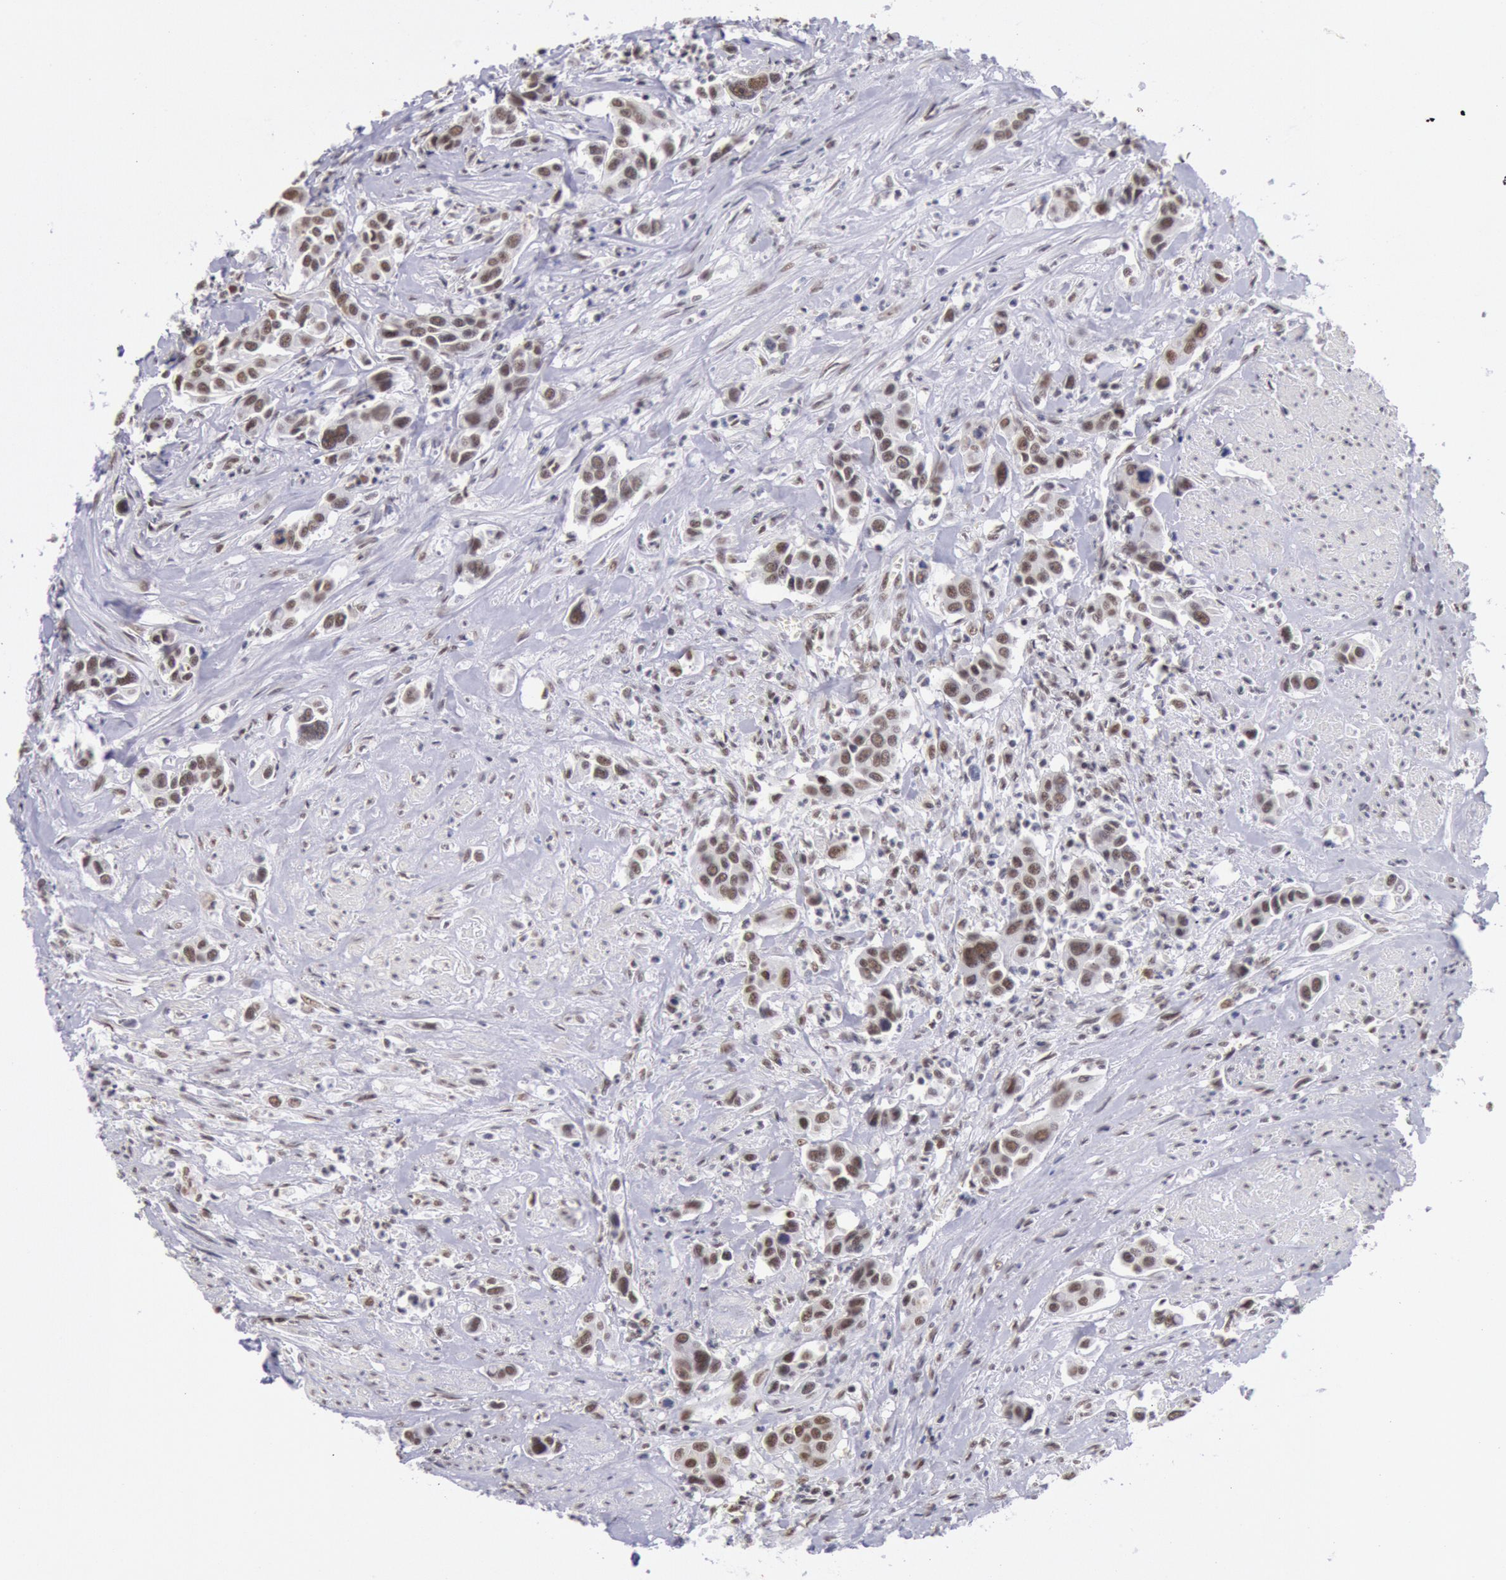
{"staining": {"intensity": "moderate", "quantity": ">75%", "location": "nuclear"}, "tissue": "urothelial cancer", "cell_type": "Tumor cells", "image_type": "cancer", "snomed": [{"axis": "morphology", "description": "Urothelial carcinoma, High grade"}, {"axis": "topography", "description": "Urinary bladder"}], "caption": "A histopathology image of urothelial cancer stained for a protein reveals moderate nuclear brown staining in tumor cells.", "gene": "SNRPD3", "patient": {"sex": "male", "age": 86}}